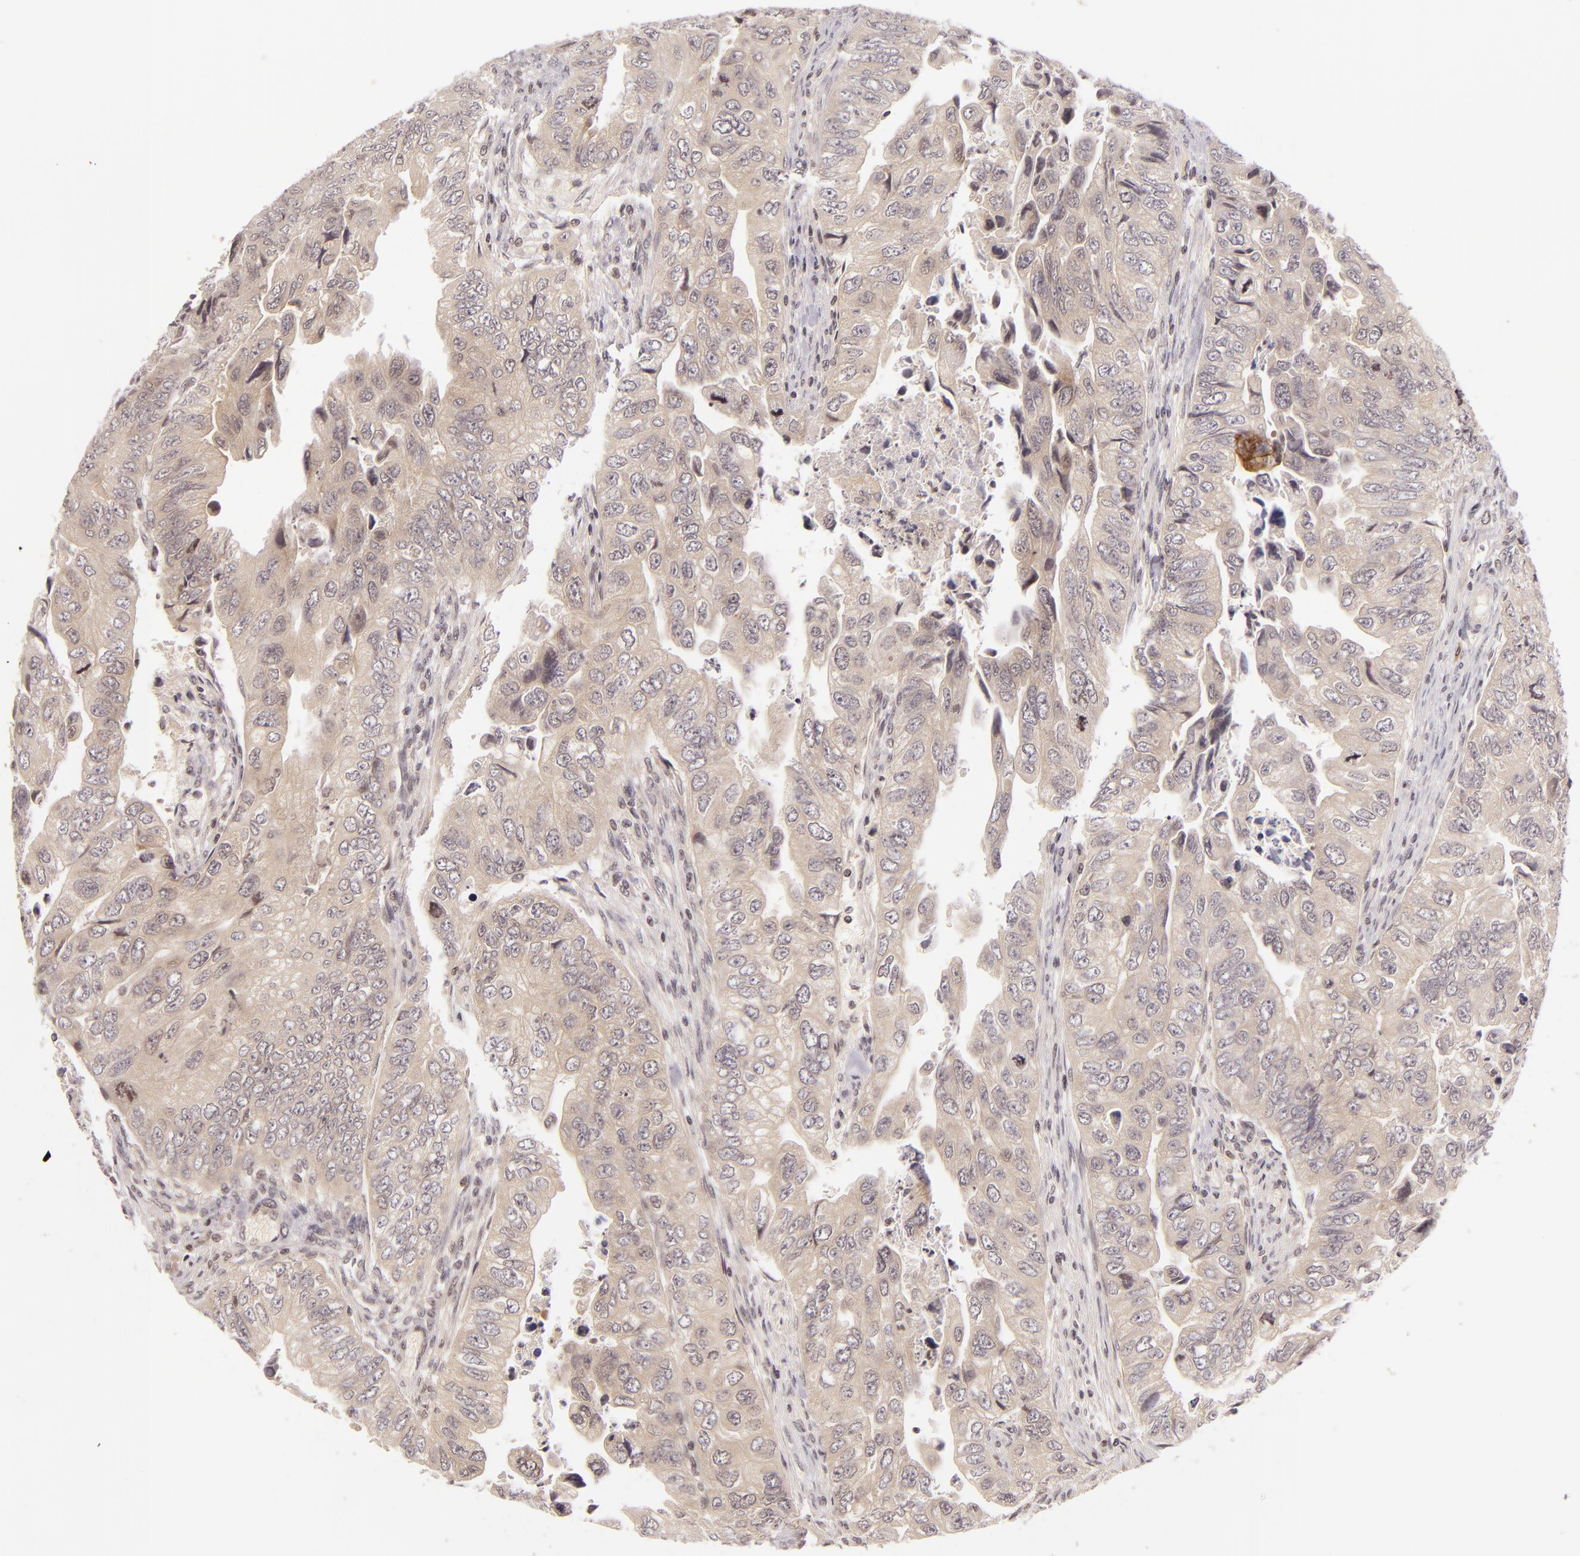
{"staining": {"intensity": "weak", "quantity": "25%-75%", "location": "cytoplasmic/membranous"}, "tissue": "colorectal cancer", "cell_type": "Tumor cells", "image_type": "cancer", "snomed": [{"axis": "morphology", "description": "Adenocarcinoma, NOS"}, {"axis": "topography", "description": "Colon"}], "caption": "A brown stain shows weak cytoplasmic/membranous expression of a protein in human adenocarcinoma (colorectal) tumor cells.", "gene": "CASP8", "patient": {"sex": "female", "age": 11}}